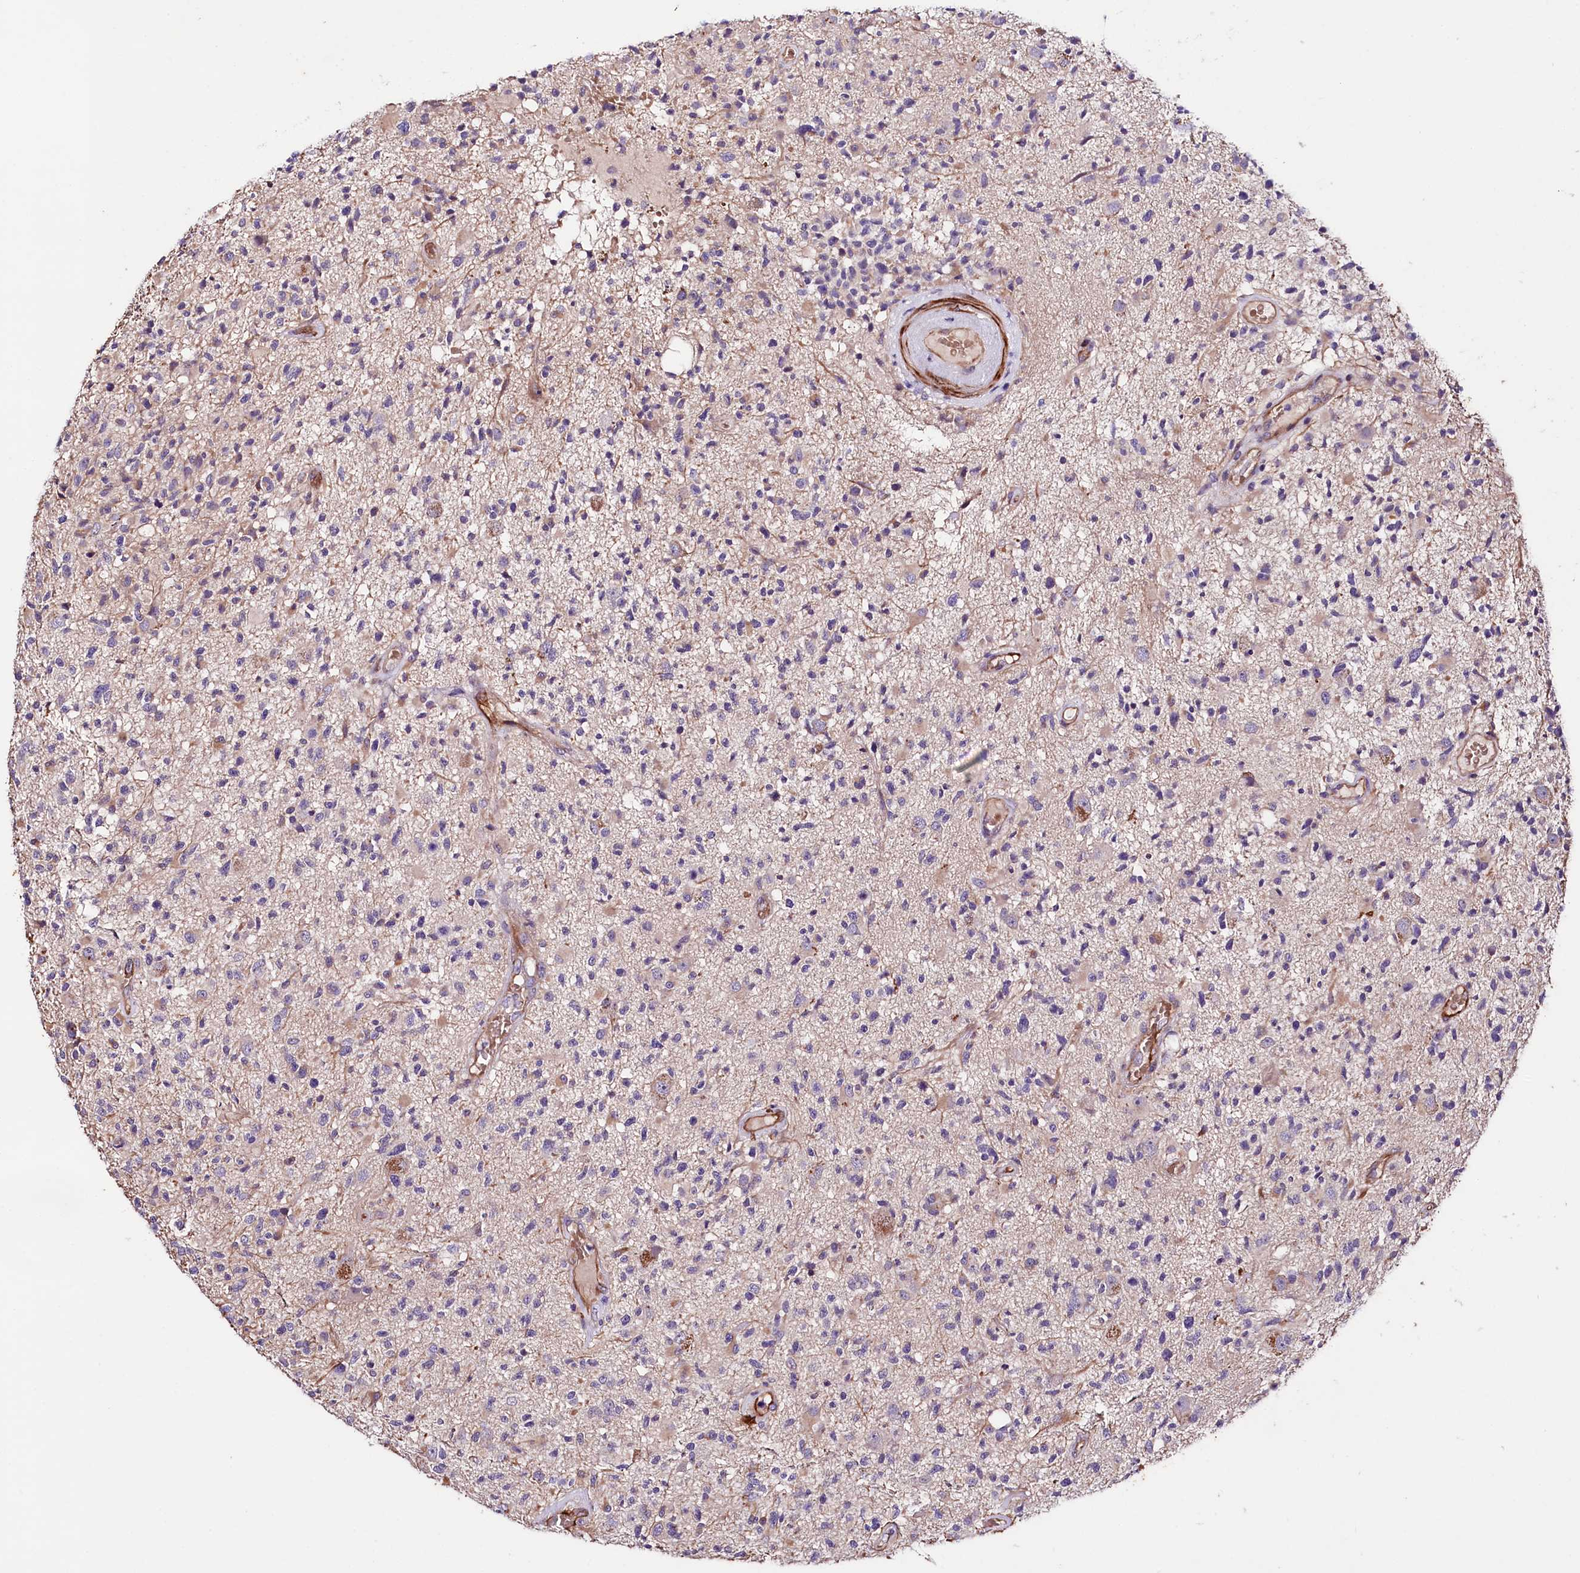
{"staining": {"intensity": "negative", "quantity": "none", "location": "none"}, "tissue": "glioma", "cell_type": "Tumor cells", "image_type": "cancer", "snomed": [{"axis": "morphology", "description": "Glioma, malignant, High grade"}, {"axis": "morphology", "description": "Glioblastoma, NOS"}, {"axis": "topography", "description": "Brain"}], "caption": "Tumor cells are negative for brown protein staining in high-grade glioma (malignant).", "gene": "SLC7A1", "patient": {"sex": "male", "age": 60}}